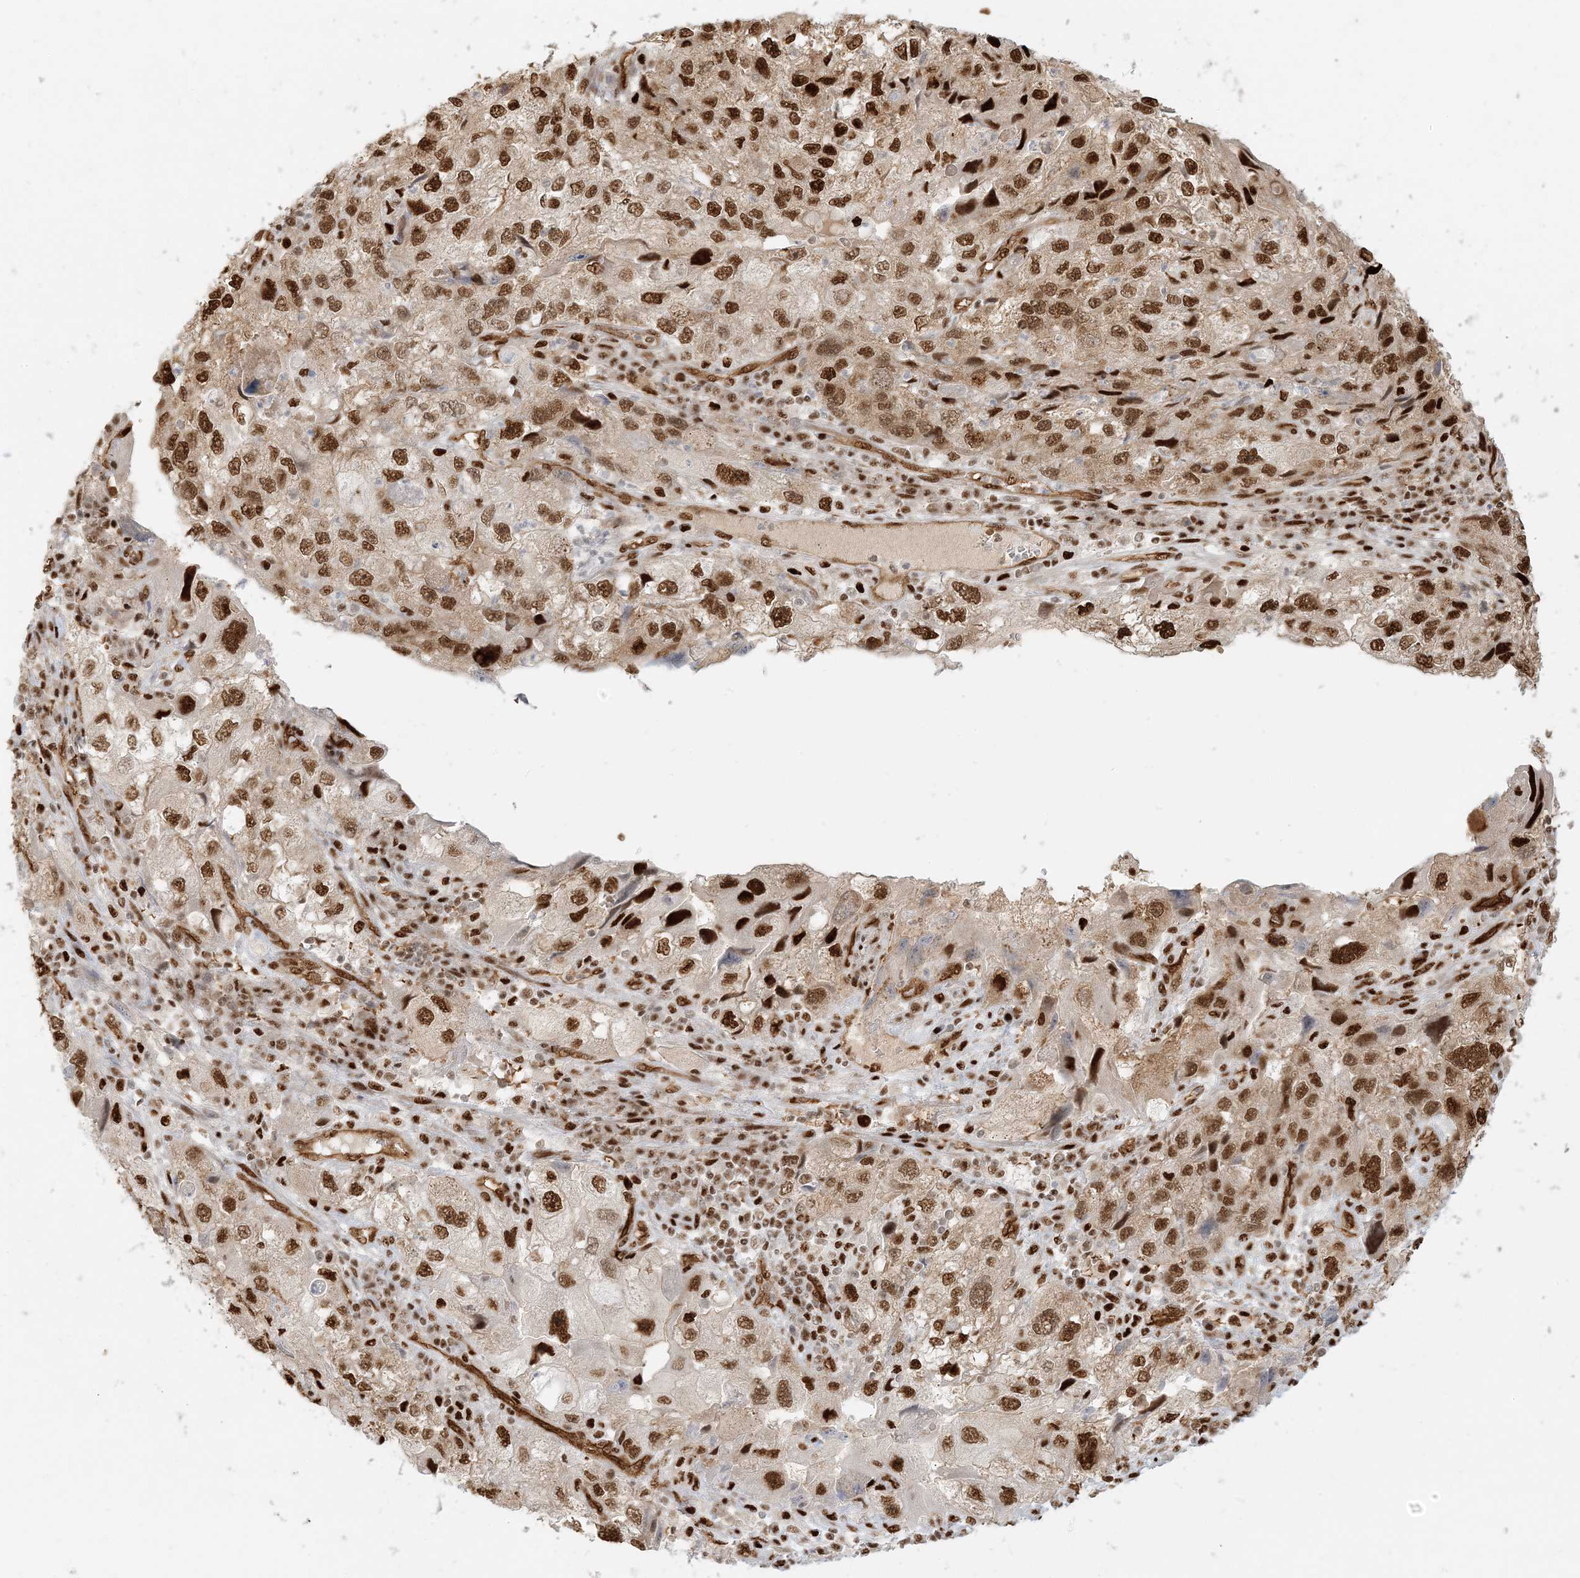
{"staining": {"intensity": "strong", "quantity": ">75%", "location": "nuclear"}, "tissue": "endometrial cancer", "cell_type": "Tumor cells", "image_type": "cancer", "snomed": [{"axis": "morphology", "description": "Adenocarcinoma, NOS"}, {"axis": "topography", "description": "Endometrium"}], "caption": "A brown stain labels strong nuclear staining of a protein in adenocarcinoma (endometrial) tumor cells. The protein is shown in brown color, while the nuclei are stained blue.", "gene": "CKS2", "patient": {"sex": "female", "age": 49}}